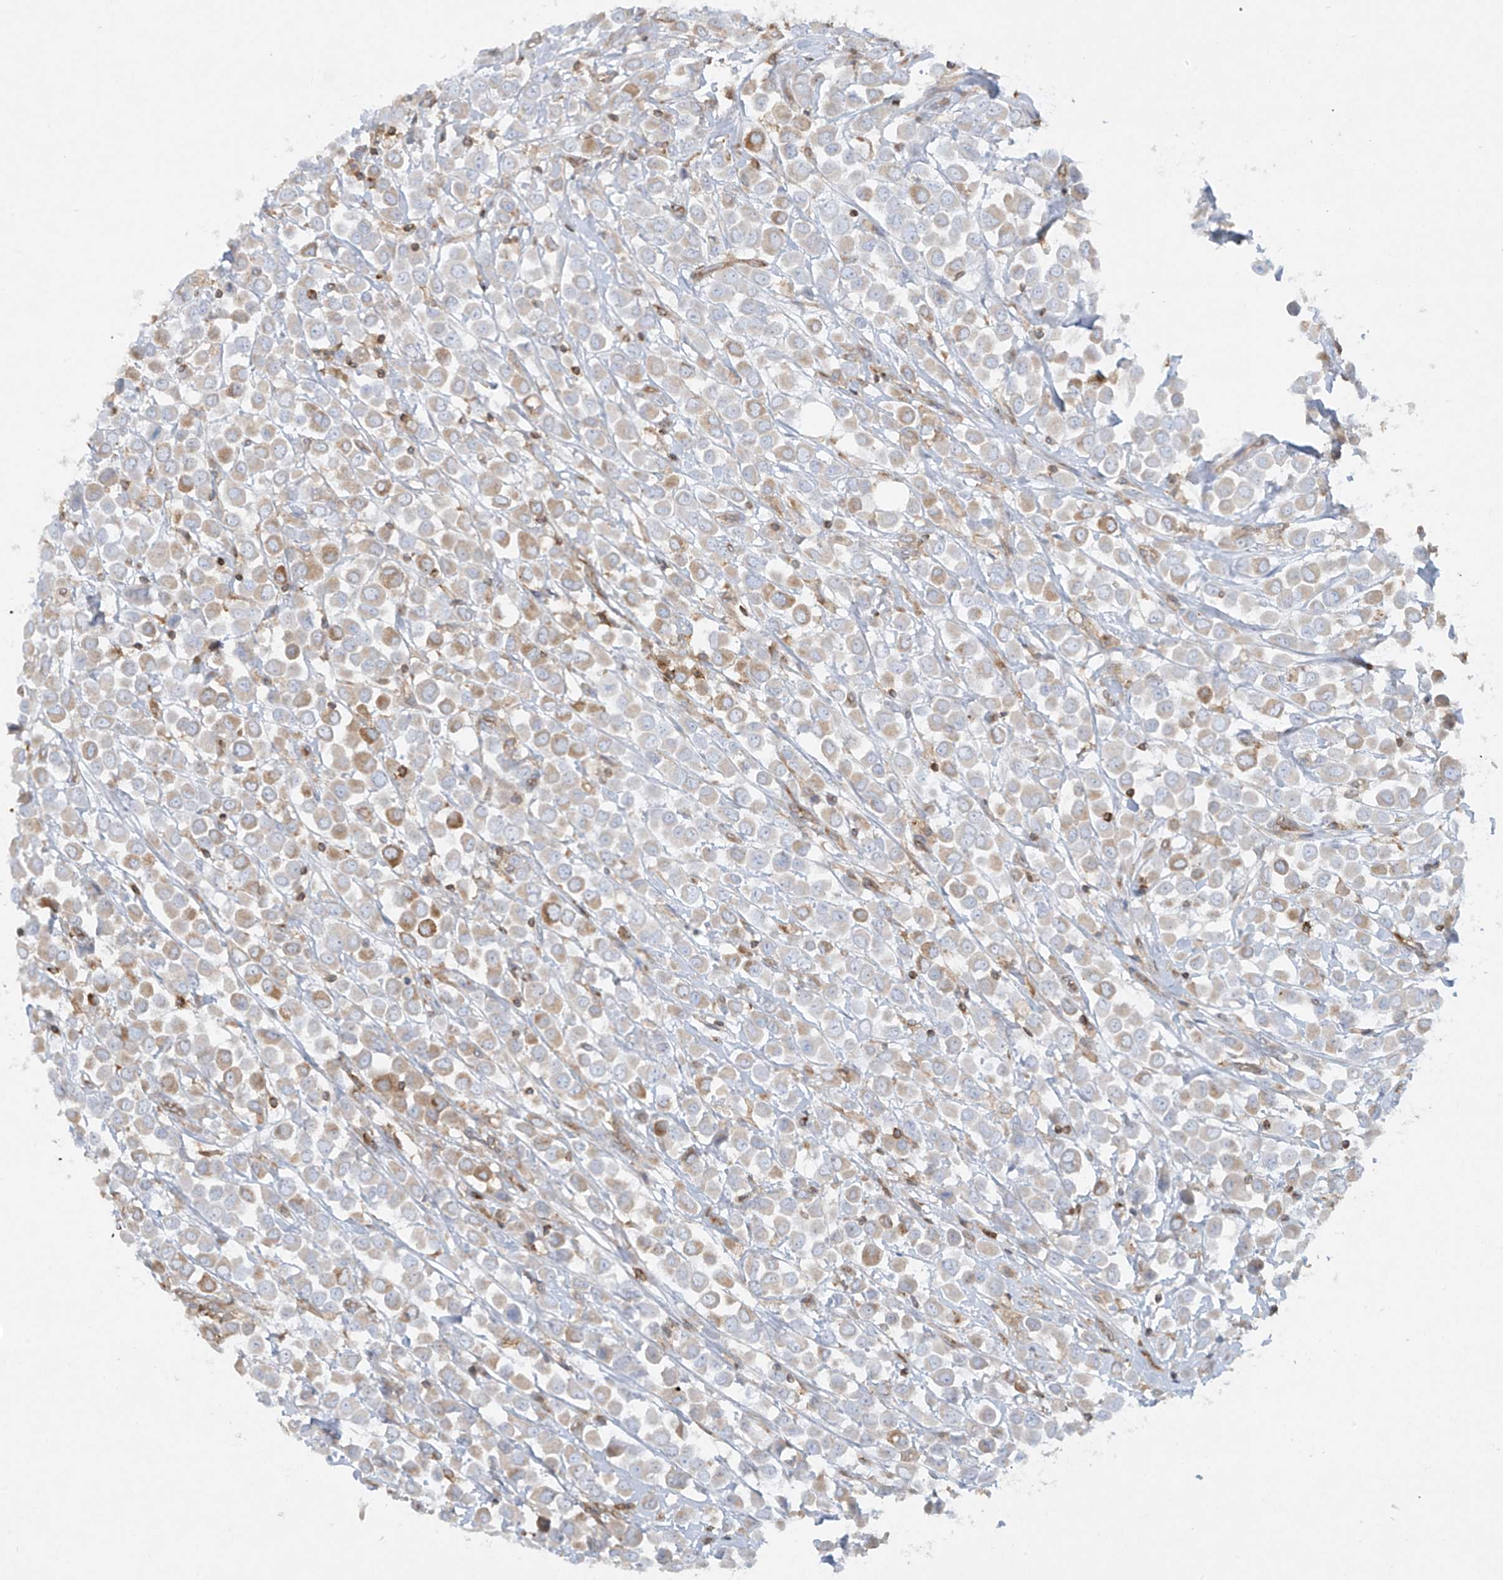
{"staining": {"intensity": "moderate", "quantity": "25%-75%", "location": "cytoplasmic/membranous"}, "tissue": "breast cancer", "cell_type": "Tumor cells", "image_type": "cancer", "snomed": [{"axis": "morphology", "description": "Duct carcinoma"}, {"axis": "topography", "description": "Breast"}], "caption": "Tumor cells reveal moderate cytoplasmic/membranous positivity in about 25%-75% of cells in breast cancer (invasive ductal carcinoma).", "gene": "HLA-E", "patient": {"sex": "female", "age": 61}}